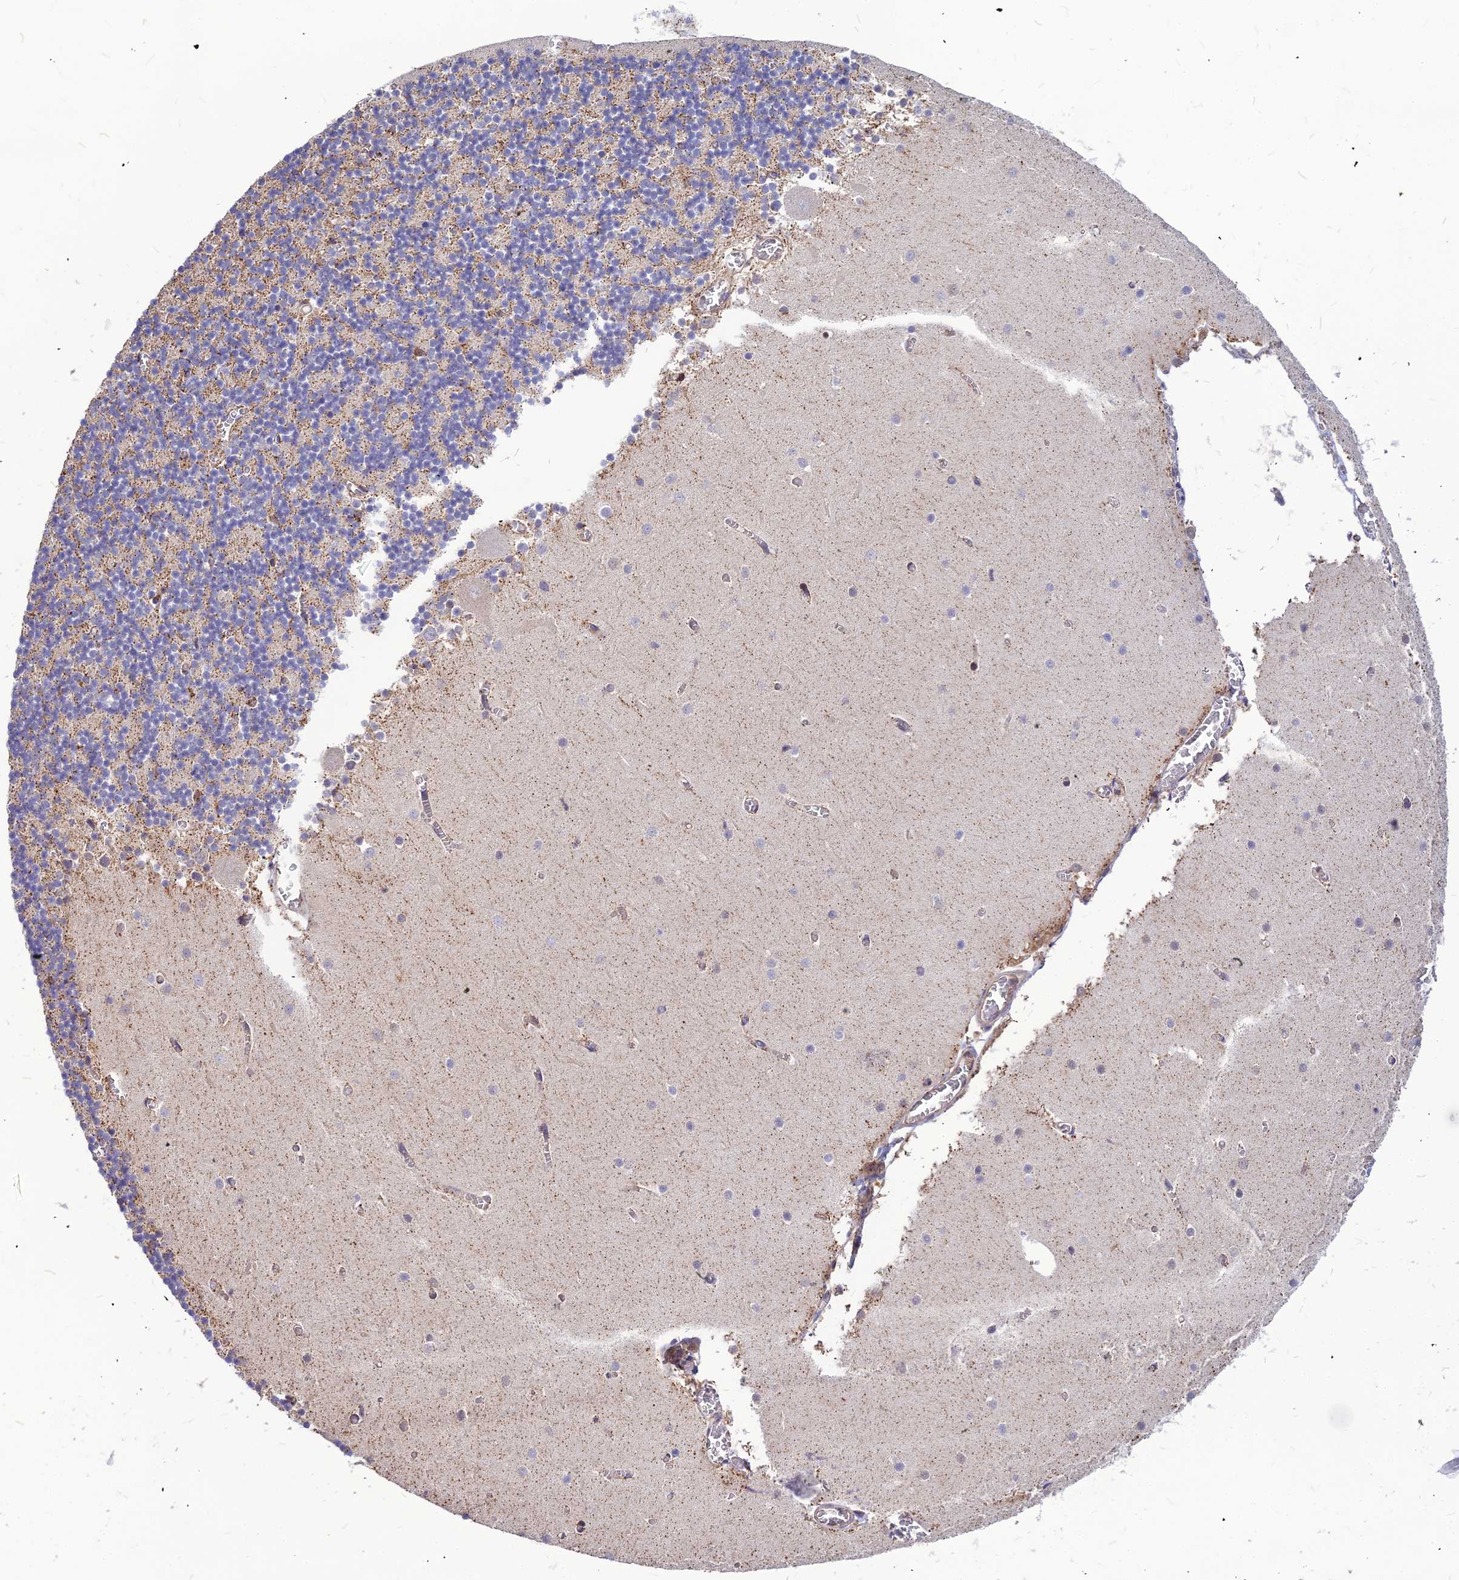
{"staining": {"intensity": "weak", "quantity": "25%-75%", "location": "cytoplasmic/membranous"}, "tissue": "cerebellum", "cell_type": "Cells in granular layer", "image_type": "normal", "snomed": [{"axis": "morphology", "description": "Normal tissue, NOS"}, {"axis": "topography", "description": "Cerebellum"}], "caption": "High-power microscopy captured an immunohistochemistry (IHC) image of benign cerebellum, revealing weak cytoplasmic/membranous positivity in approximately 25%-75% of cells in granular layer. (DAB = brown stain, brightfield microscopy at high magnification).", "gene": "ASPHD1", "patient": {"sex": "female", "age": 28}}